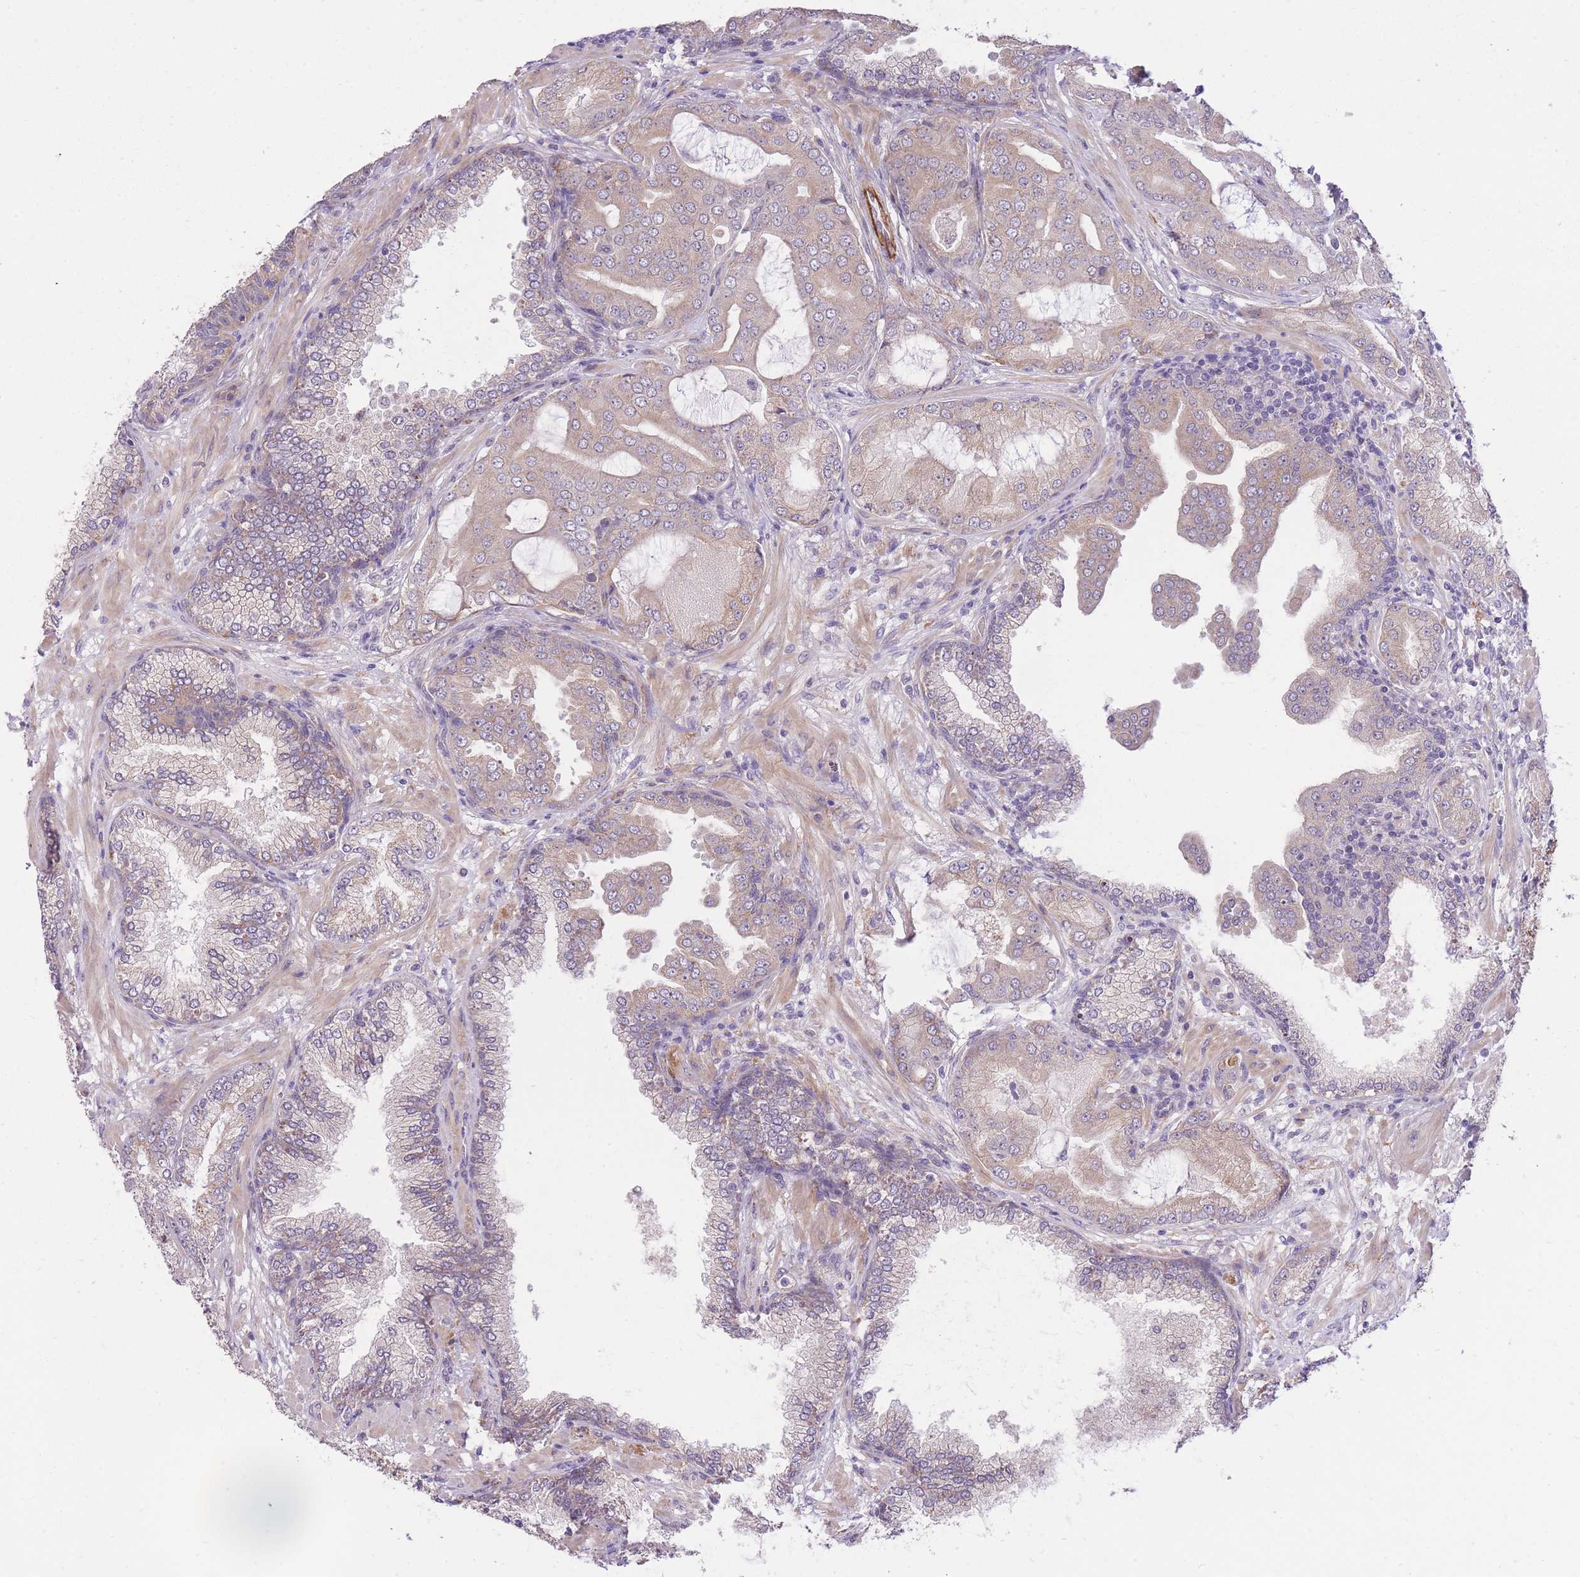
{"staining": {"intensity": "weak", "quantity": ">75%", "location": "cytoplasmic/membranous"}, "tissue": "prostate cancer", "cell_type": "Tumor cells", "image_type": "cancer", "snomed": [{"axis": "morphology", "description": "Adenocarcinoma, High grade"}, {"axis": "topography", "description": "Prostate"}], "caption": "A histopathology image showing weak cytoplasmic/membranous staining in approximately >75% of tumor cells in prostate cancer, as visualized by brown immunohistochemical staining.", "gene": "REV1", "patient": {"sex": "male", "age": 68}}